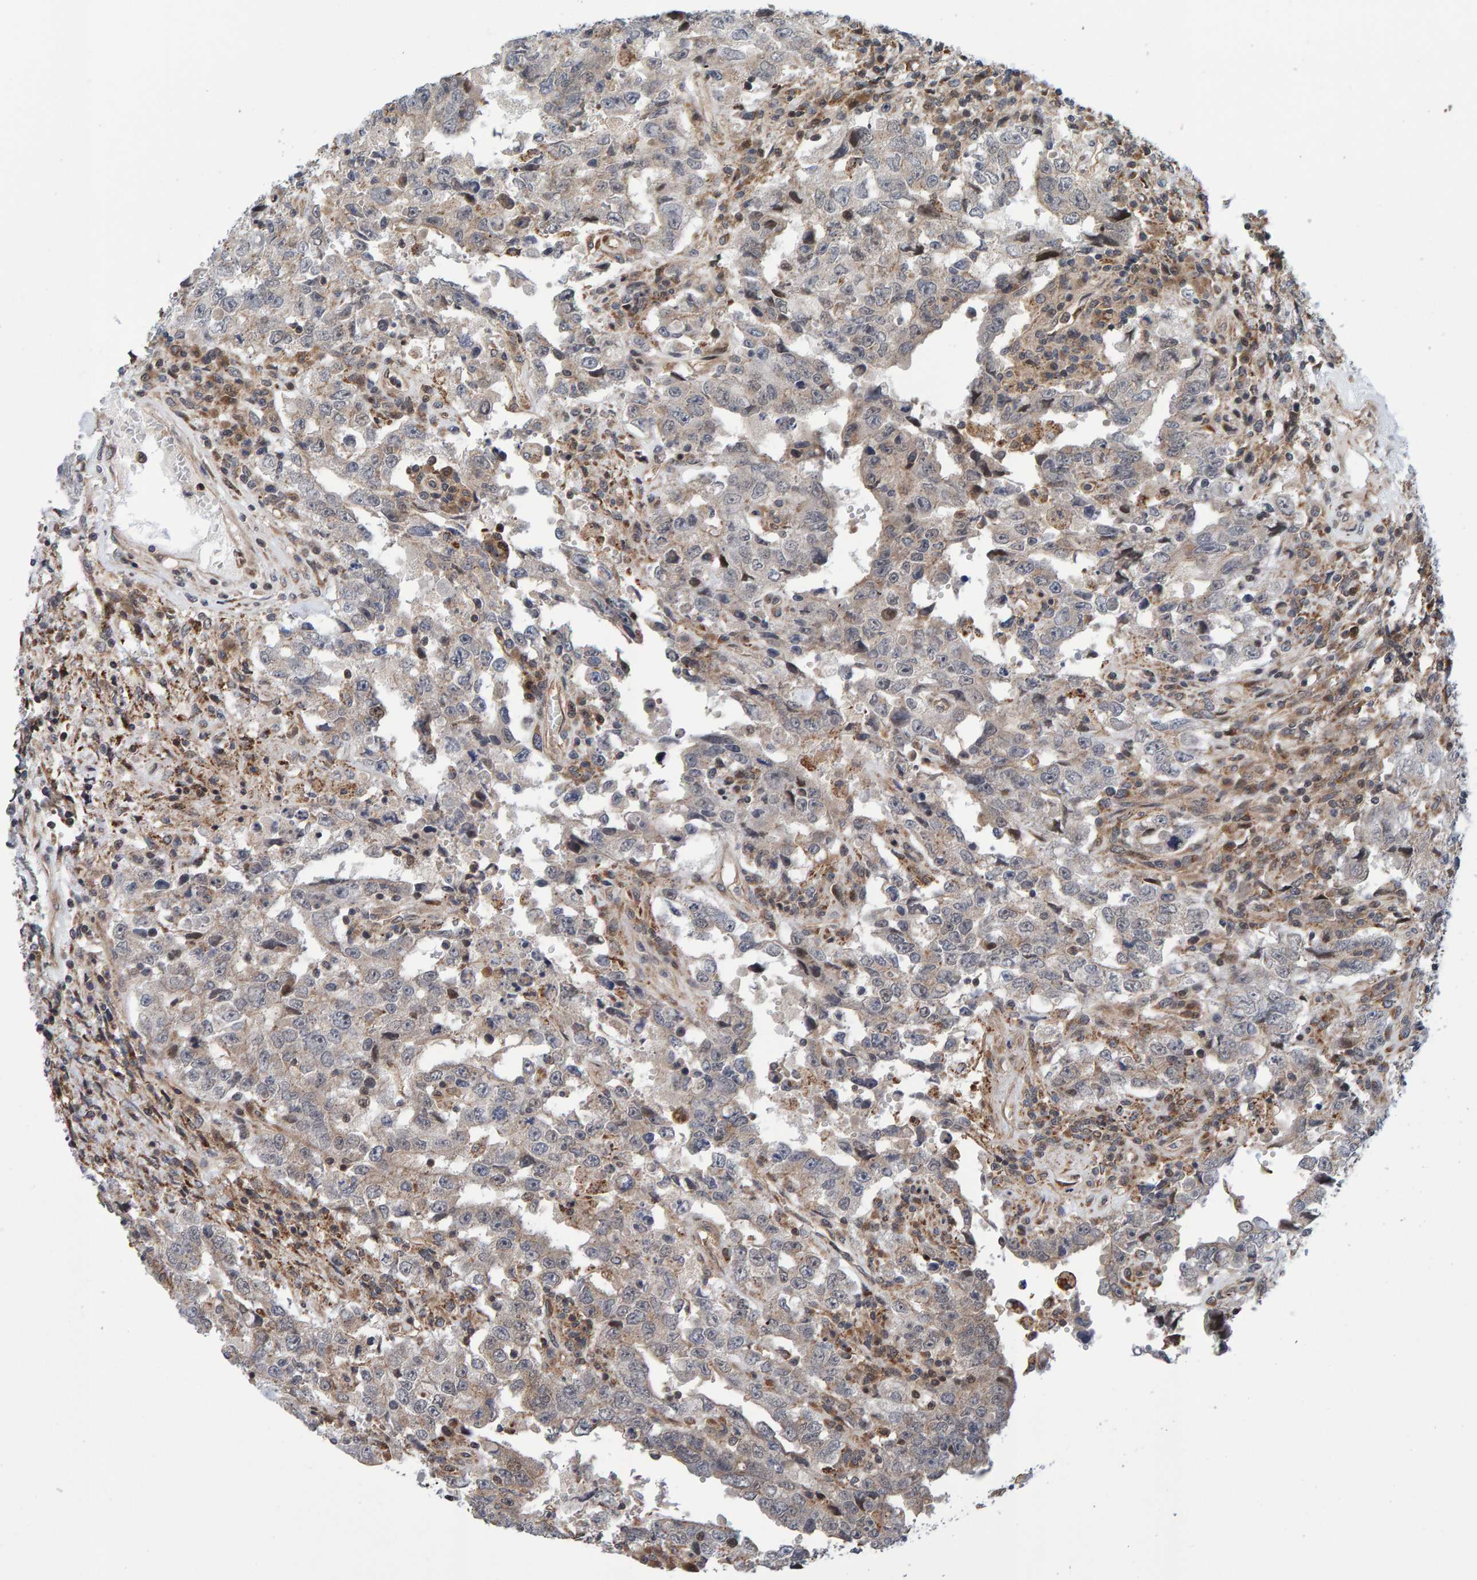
{"staining": {"intensity": "negative", "quantity": "none", "location": "none"}, "tissue": "testis cancer", "cell_type": "Tumor cells", "image_type": "cancer", "snomed": [{"axis": "morphology", "description": "Carcinoma, Embryonal, NOS"}, {"axis": "topography", "description": "Testis"}], "caption": "Photomicrograph shows no significant protein staining in tumor cells of testis embryonal carcinoma. (DAB immunohistochemistry (IHC) with hematoxylin counter stain).", "gene": "SCRN2", "patient": {"sex": "male", "age": 26}}